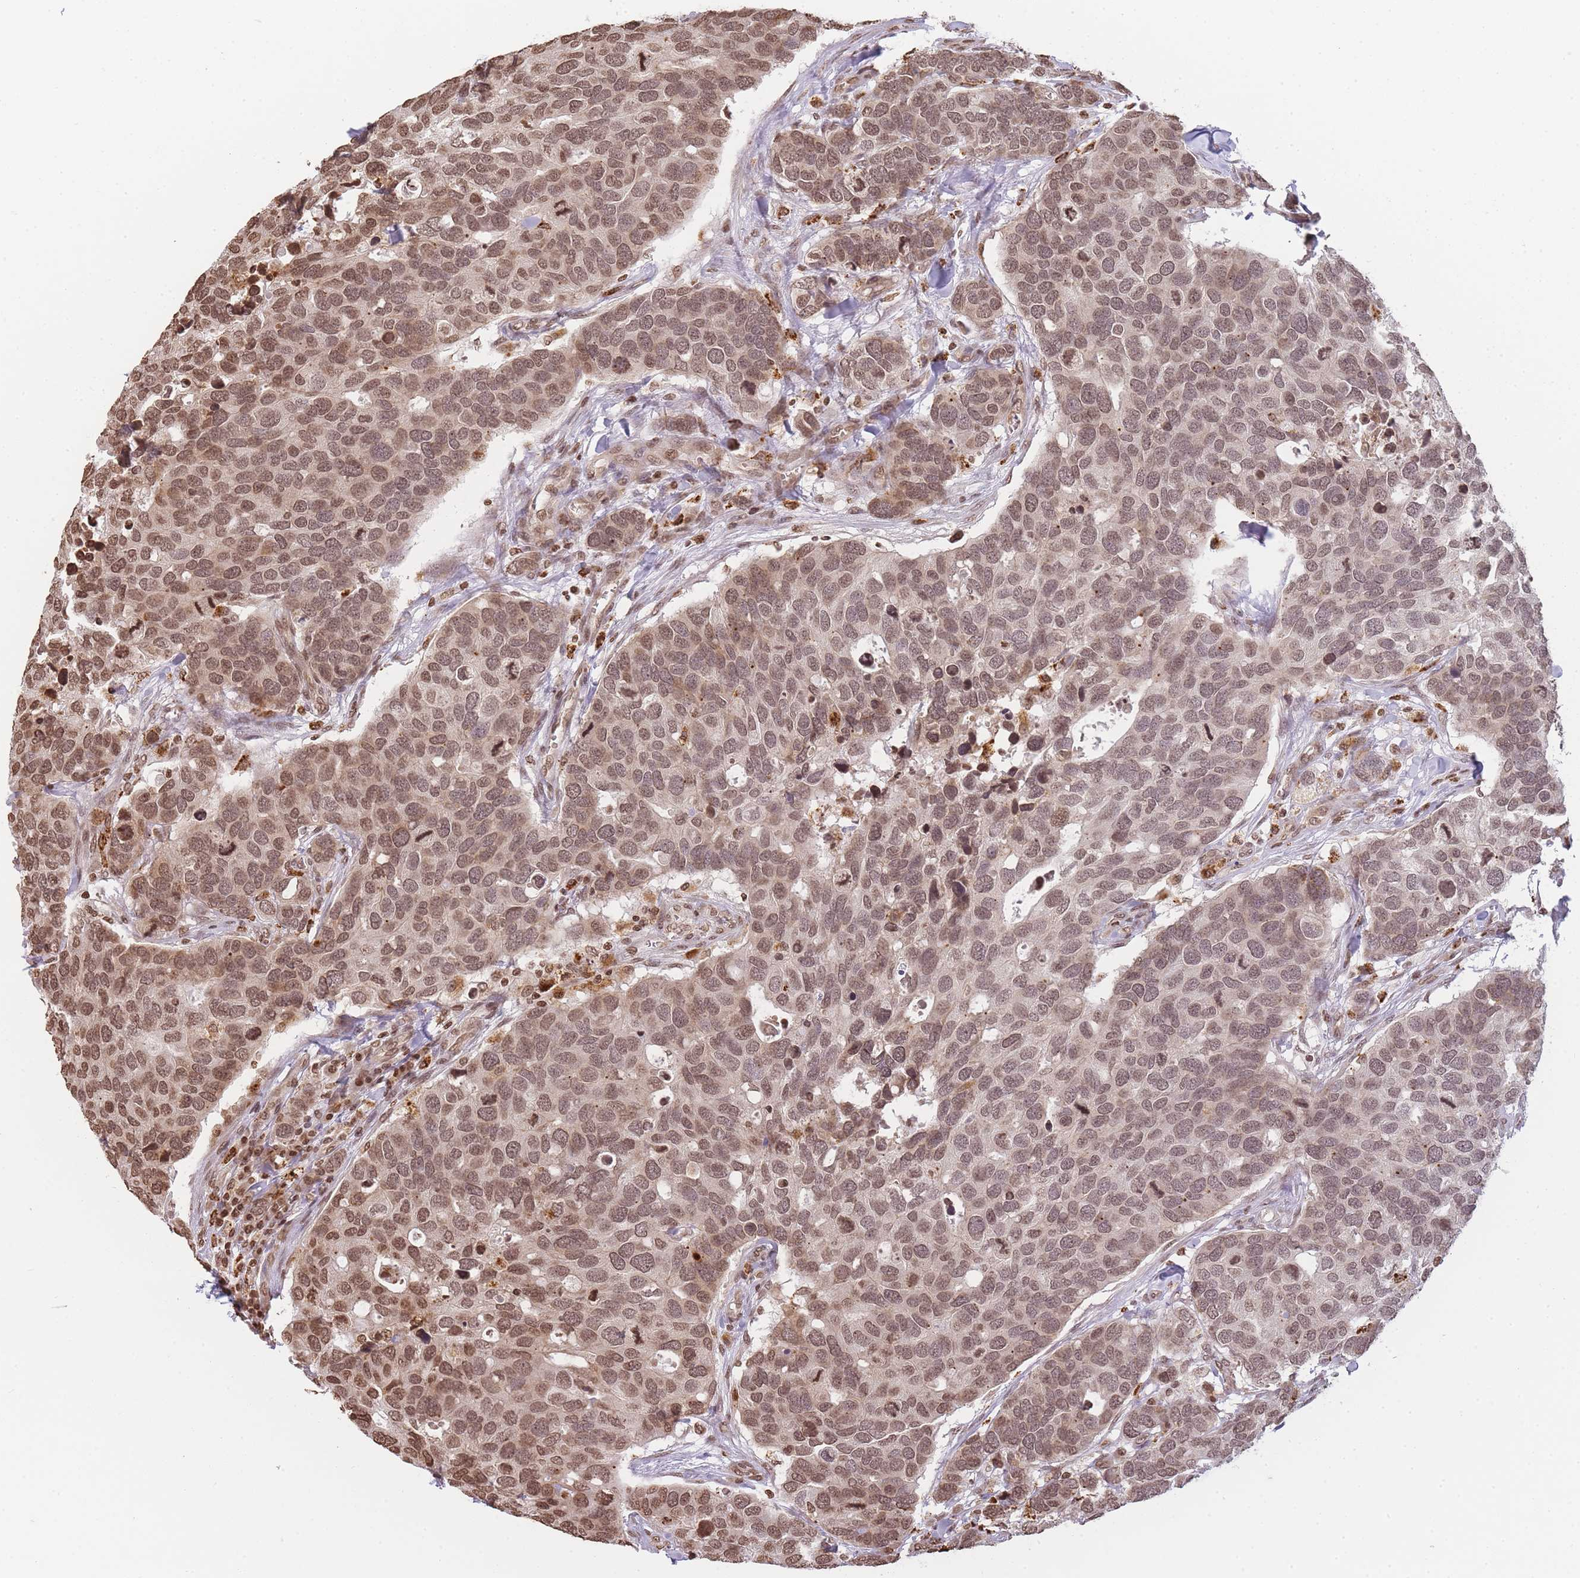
{"staining": {"intensity": "moderate", "quantity": ">75%", "location": "nuclear"}, "tissue": "breast cancer", "cell_type": "Tumor cells", "image_type": "cancer", "snomed": [{"axis": "morphology", "description": "Duct carcinoma"}, {"axis": "topography", "description": "Breast"}], "caption": "Breast cancer stained with immunohistochemistry (IHC) shows moderate nuclear staining in approximately >75% of tumor cells.", "gene": "WWTR1", "patient": {"sex": "female", "age": 83}}